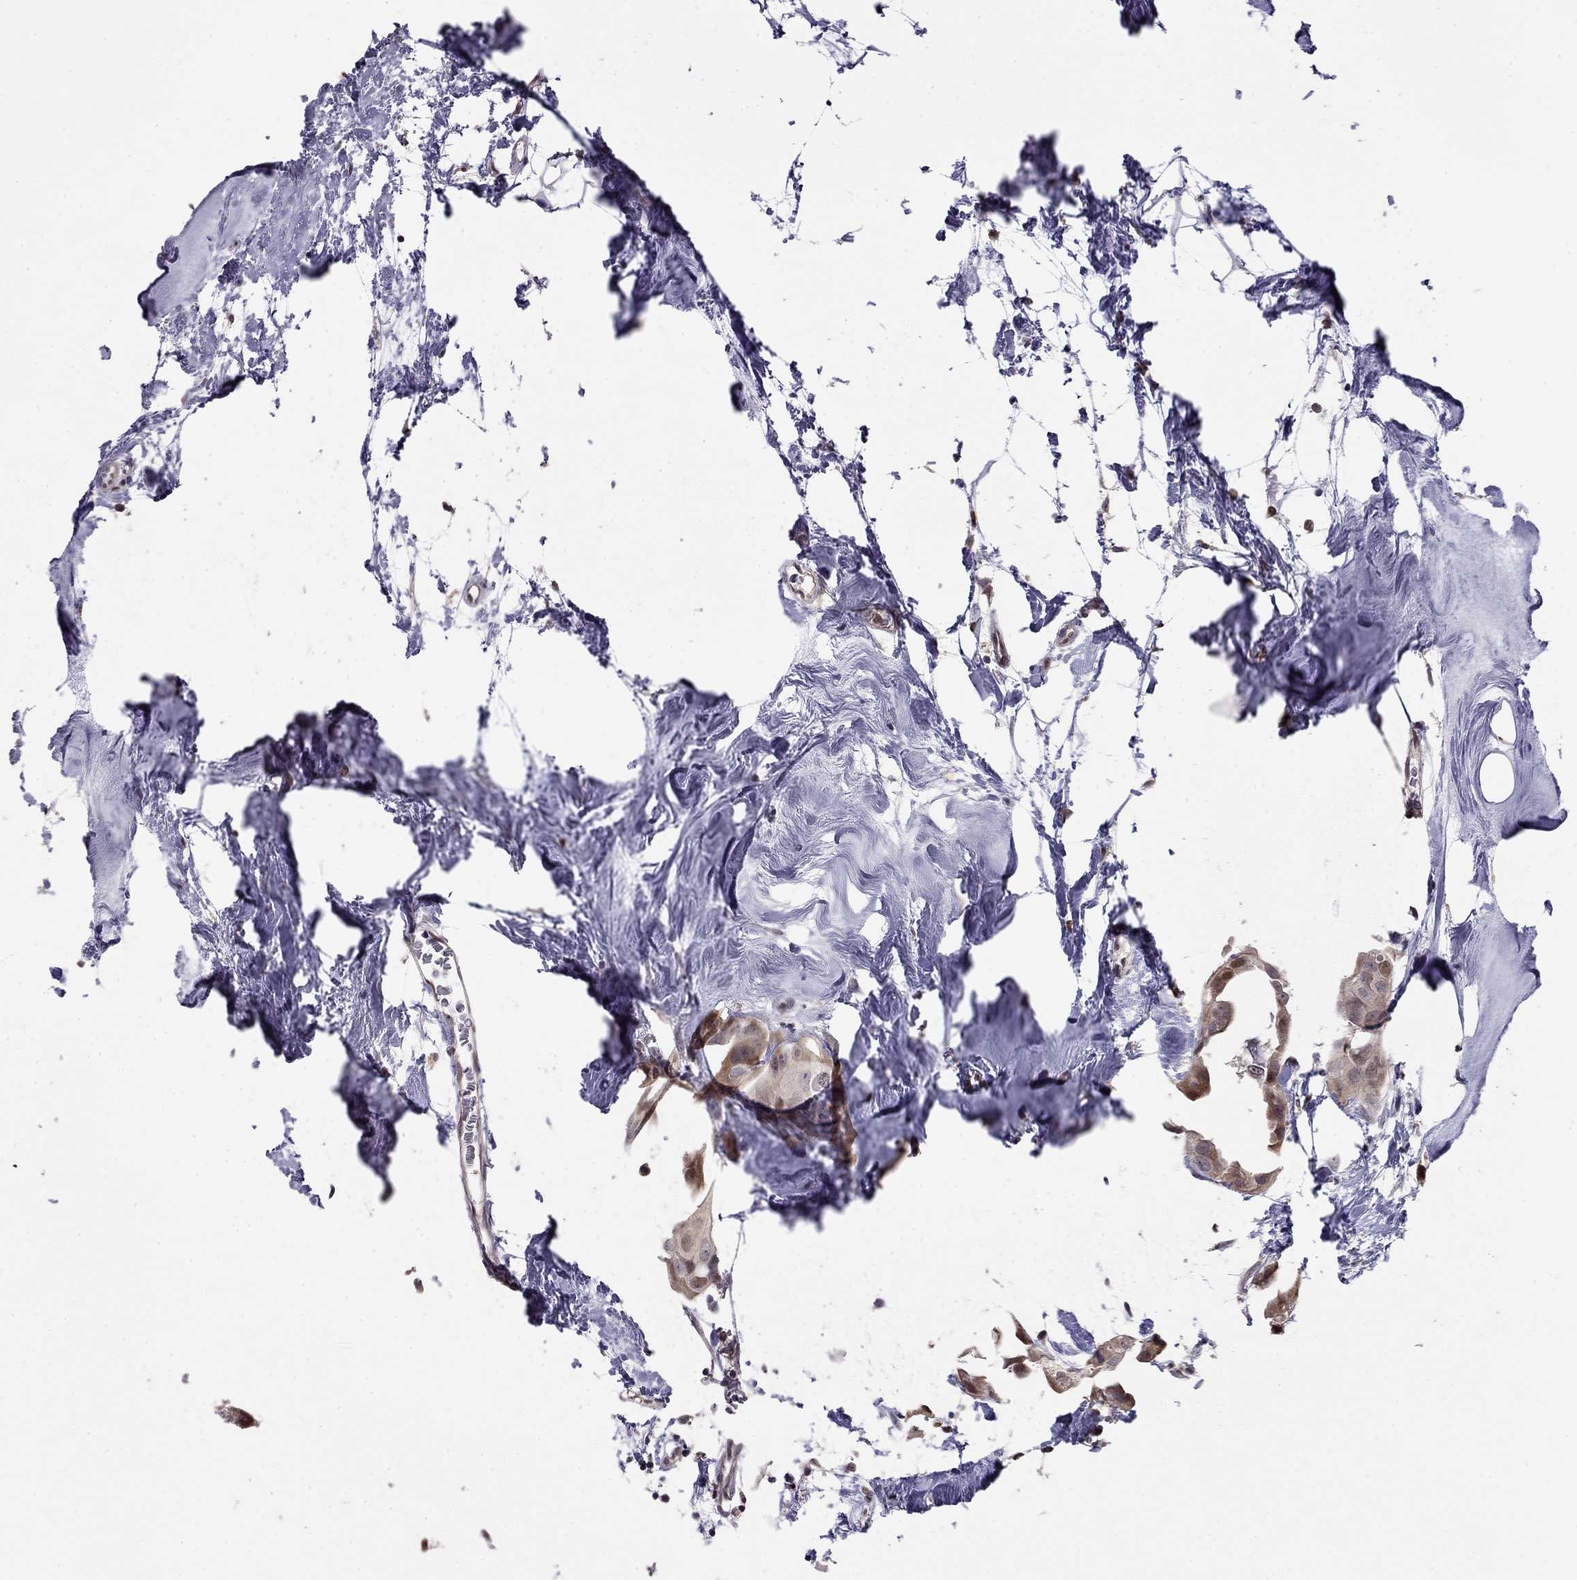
{"staining": {"intensity": "weak", "quantity": ">75%", "location": "cytoplasmic/membranous"}, "tissue": "breast cancer", "cell_type": "Tumor cells", "image_type": "cancer", "snomed": [{"axis": "morphology", "description": "Normal tissue, NOS"}, {"axis": "morphology", "description": "Duct carcinoma"}, {"axis": "topography", "description": "Breast"}], "caption": "Human intraductal carcinoma (breast) stained with a protein marker reveals weak staining in tumor cells.", "gene": "LRRC39", "patient": {"sex": "female", "age": 40}}